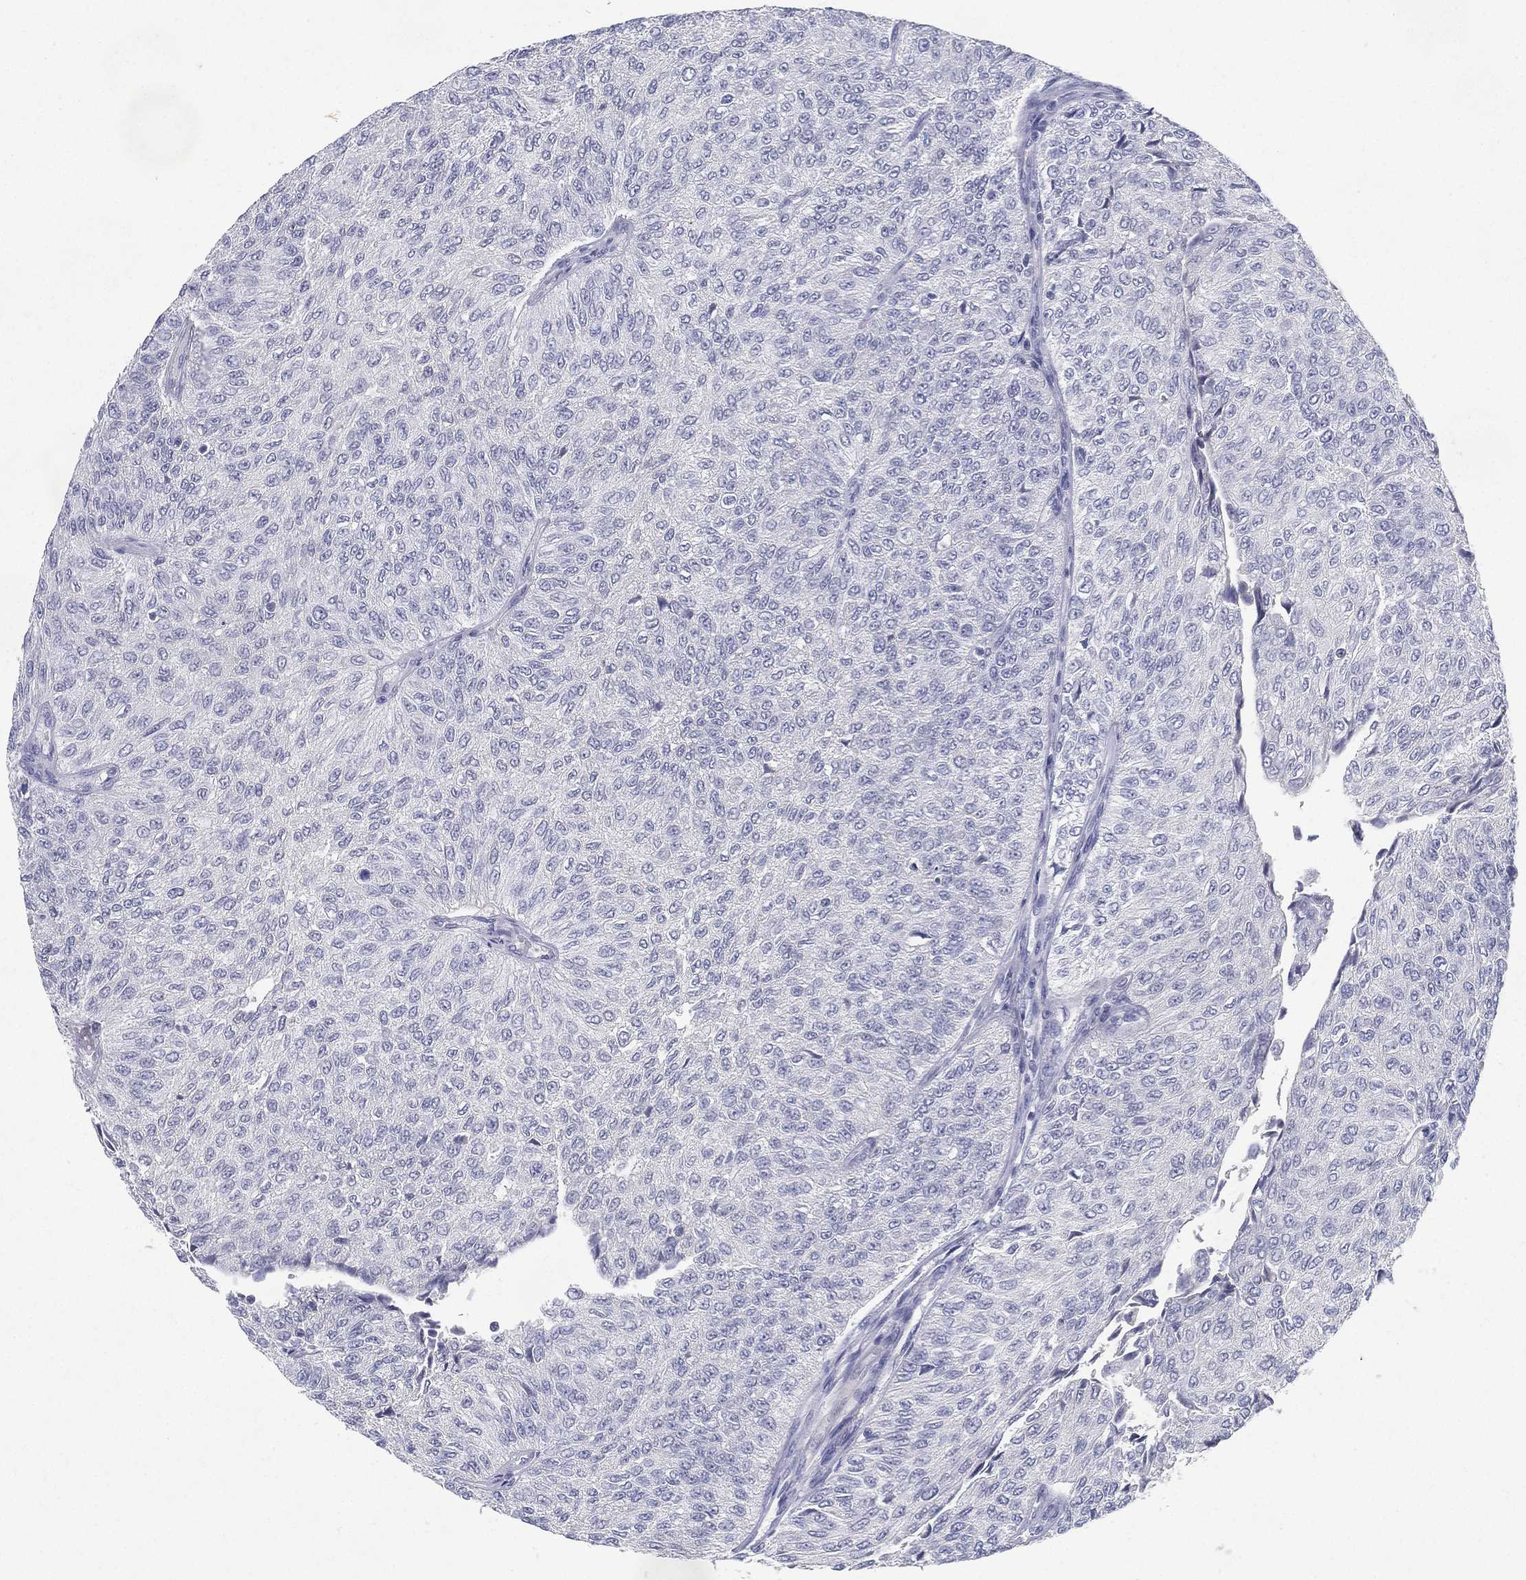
{"staining": {"intensity": "negative", "quantity": "none", "location": "none"}, "tissue": "urothelial cancer", "cell_type": "Tumor cells", "image_type": "cancer", "snomed": [{"axis": "morphology", "description": "Urothelial carcinoma, Low grade"}, {"axis": "topography", "description": "Urinary bladder"}], "caption": "DAB (3,3'-diaminobenzidine) immunohistochemical staining of human urothelial cancer shows no significant expression in tumor cells.", "gene": "RGS13", "patient": {"sex": "male", "age": 78}}